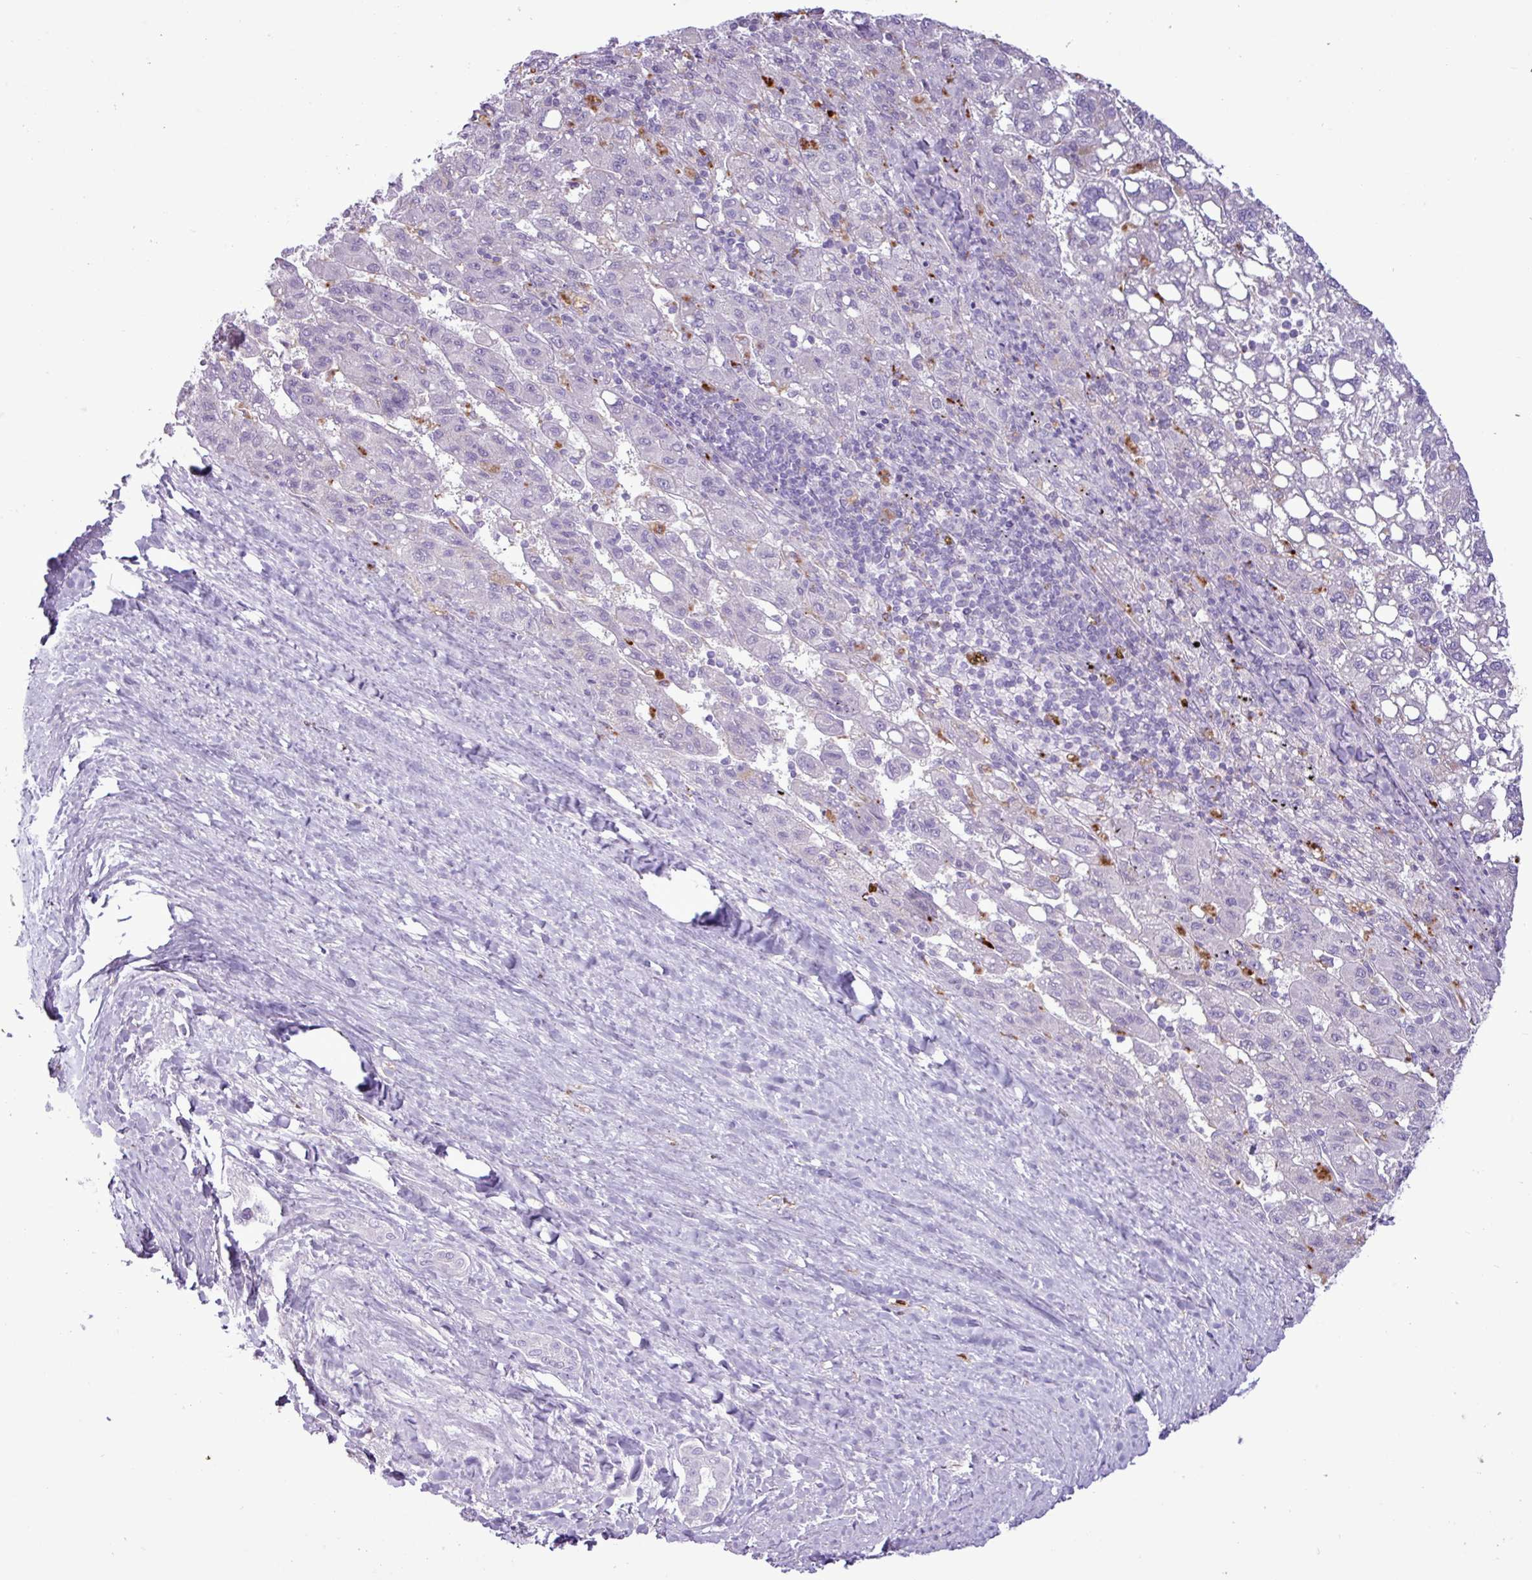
{"staining": {"intensity": "negative", "quantity": "none", "location": "none"}, "tissue": "liver cancer", "cell_type": "Tumor cells", "image_type": "cancer", "snomed": [{"axis": "morphology", "description": "Carcinoma, Hepatocellular, NOS"}, {"axis": "topography", "description": "Liver"}], "caption": "Immunohistochemical staining of liver cancer reveals no significant positivity in tumor cells.", "gene": "TMEM200C", "patient": {"sex": "female", "age": 82}}